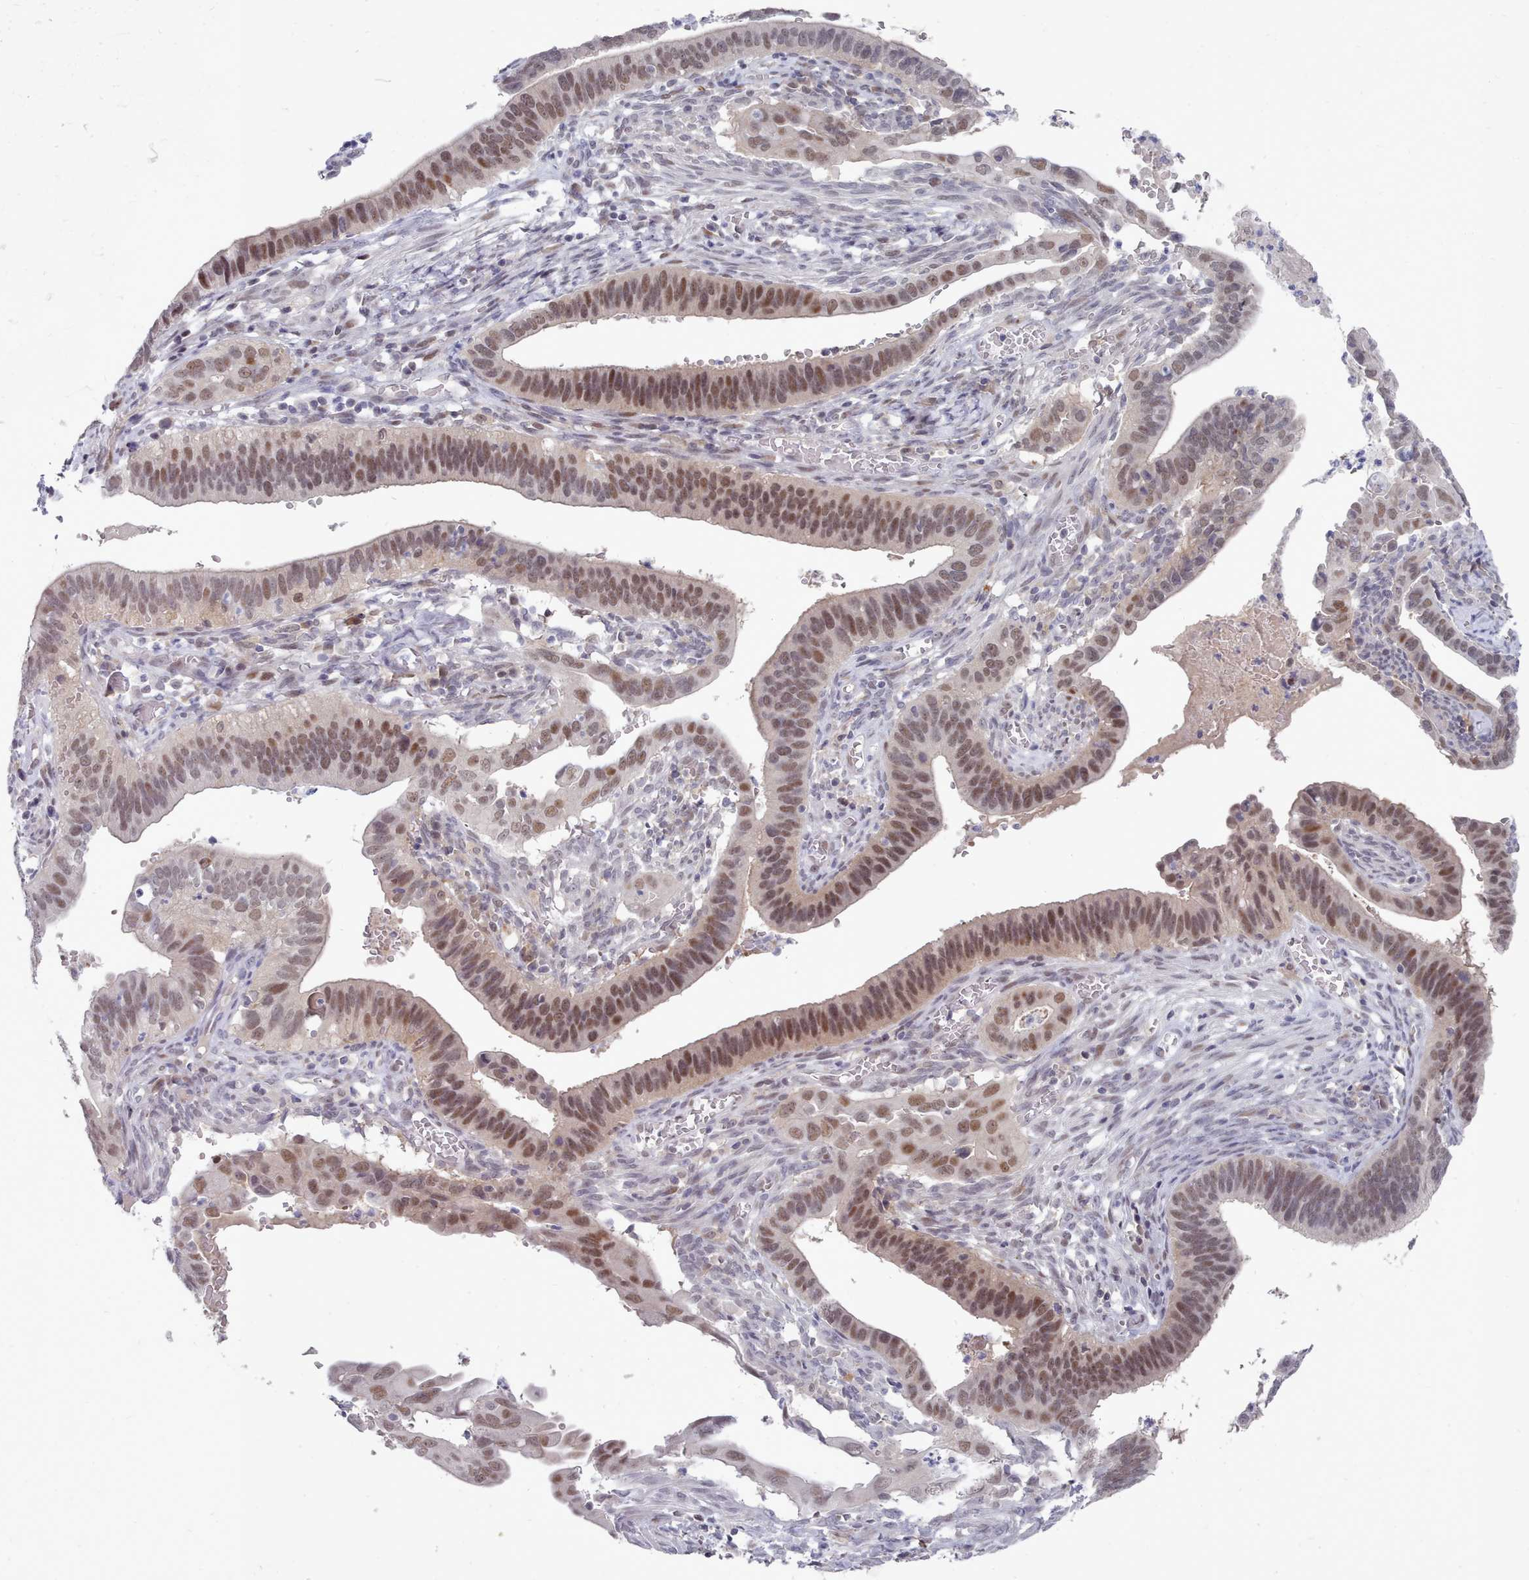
{"staining": {"intensity": "moderate", "quantity": "25%-75%", "location": "nuclear"}, "tissue": "cervical cancer", "cell_type": "Tumor cells", "image_type": "cancer", "snomed": [{"axis": "morphology", "description": "Adenocarcinoma, NOS"}, {"axis": "topography", "description": "Cervix"}], "caption": "High-magnification brightfield microscopy of adenocarcinoma (cervical) stained with DAB (brown) and counterstained with hematoxylin (blue). tumor cells exhibit moderate nuclear positivity is appreciated in about25%-75% of cells.", "gene": "GINS1", "patient": {"sex": "female", "age": 42}}